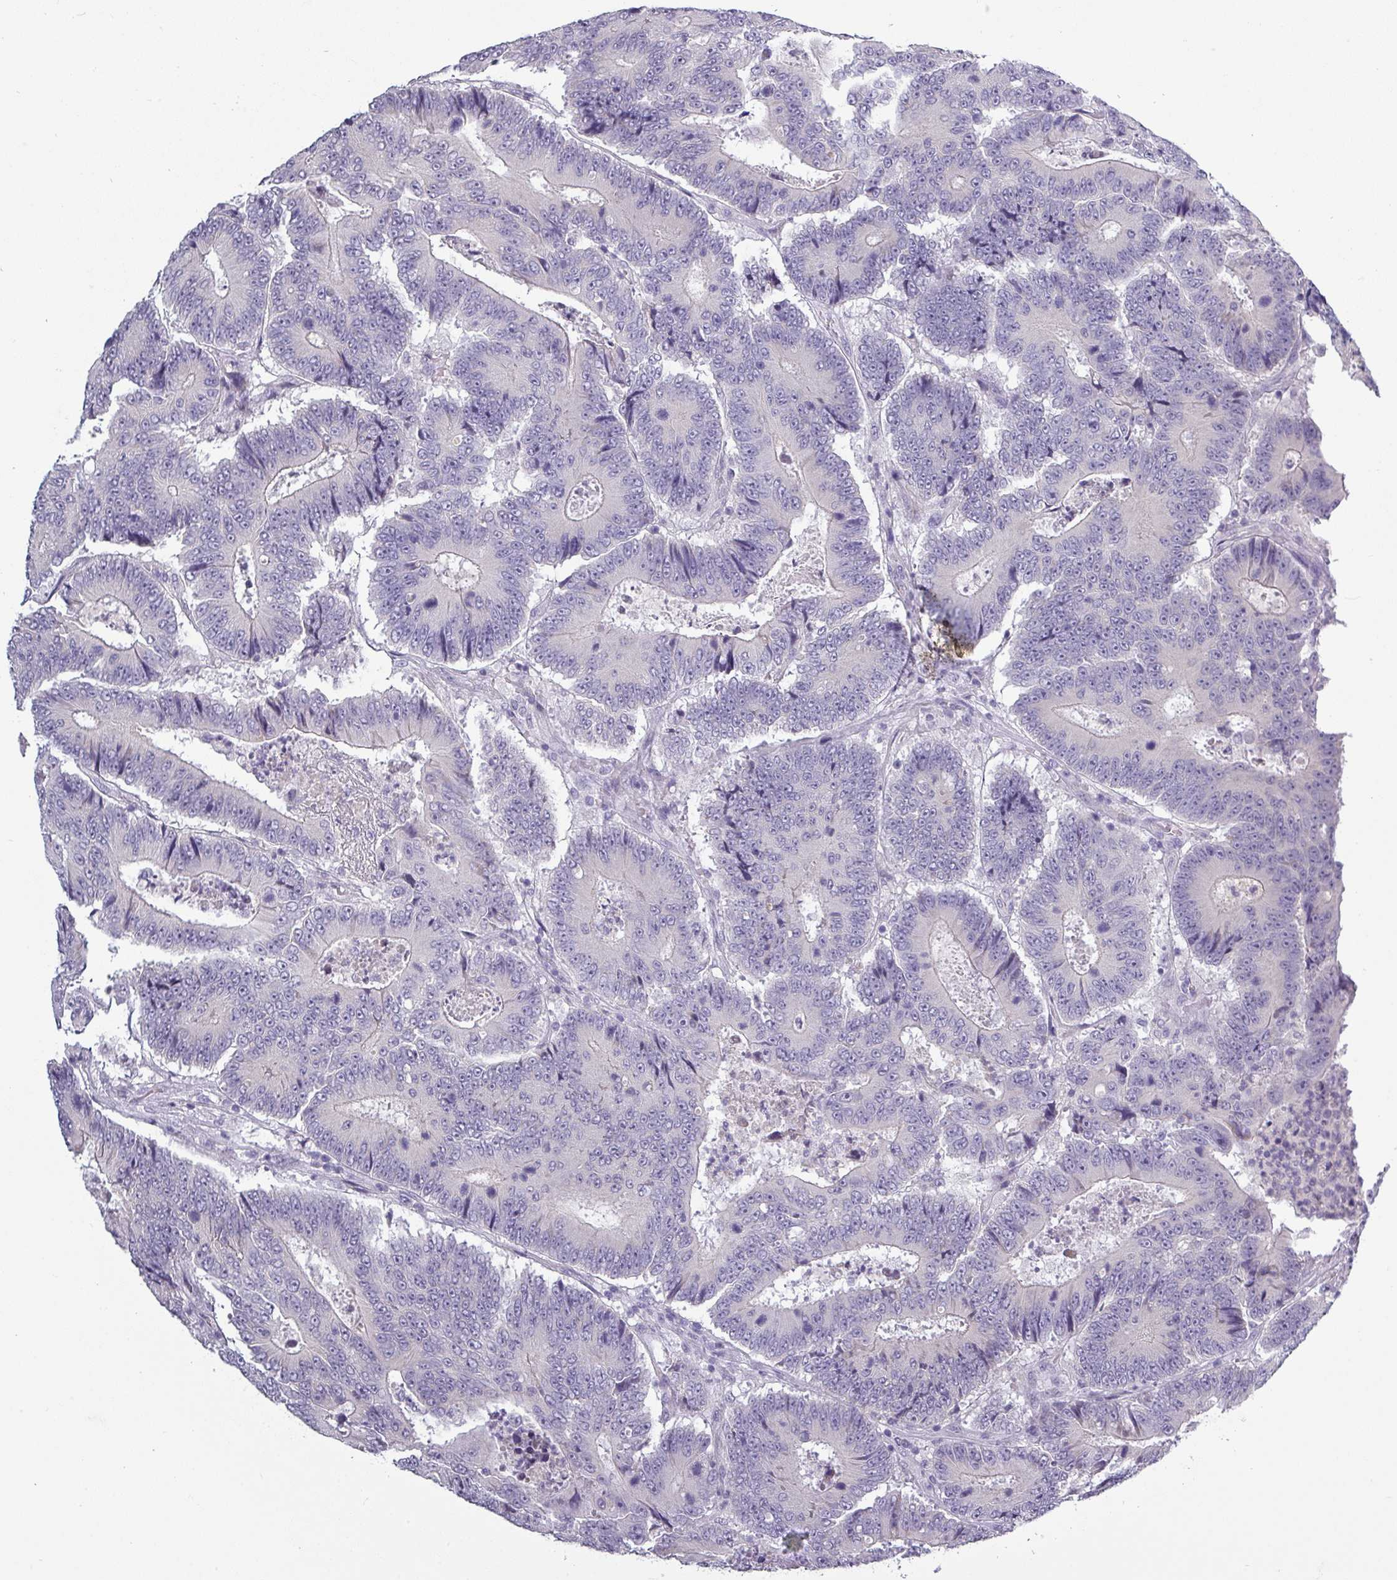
{"staining": {"intensity": "negative", "quantity": "none", "location": "none"}, "tissue": "colorectal cancer", "cell_type": "Tumor cells", "image_type": "cancer", "snomed": [{"axis": "morphology", "description": "Adenocarcinoma, NOS"}, {"axis": "topography", "description": "Colon"}], "caption": "Adenocarcinoma (colorectal) was stained to show a protein in brown. There is no significant staining in tumor cells.", "gene": "SLC26A9", "patient": {"sex": "male", "age": 83}}